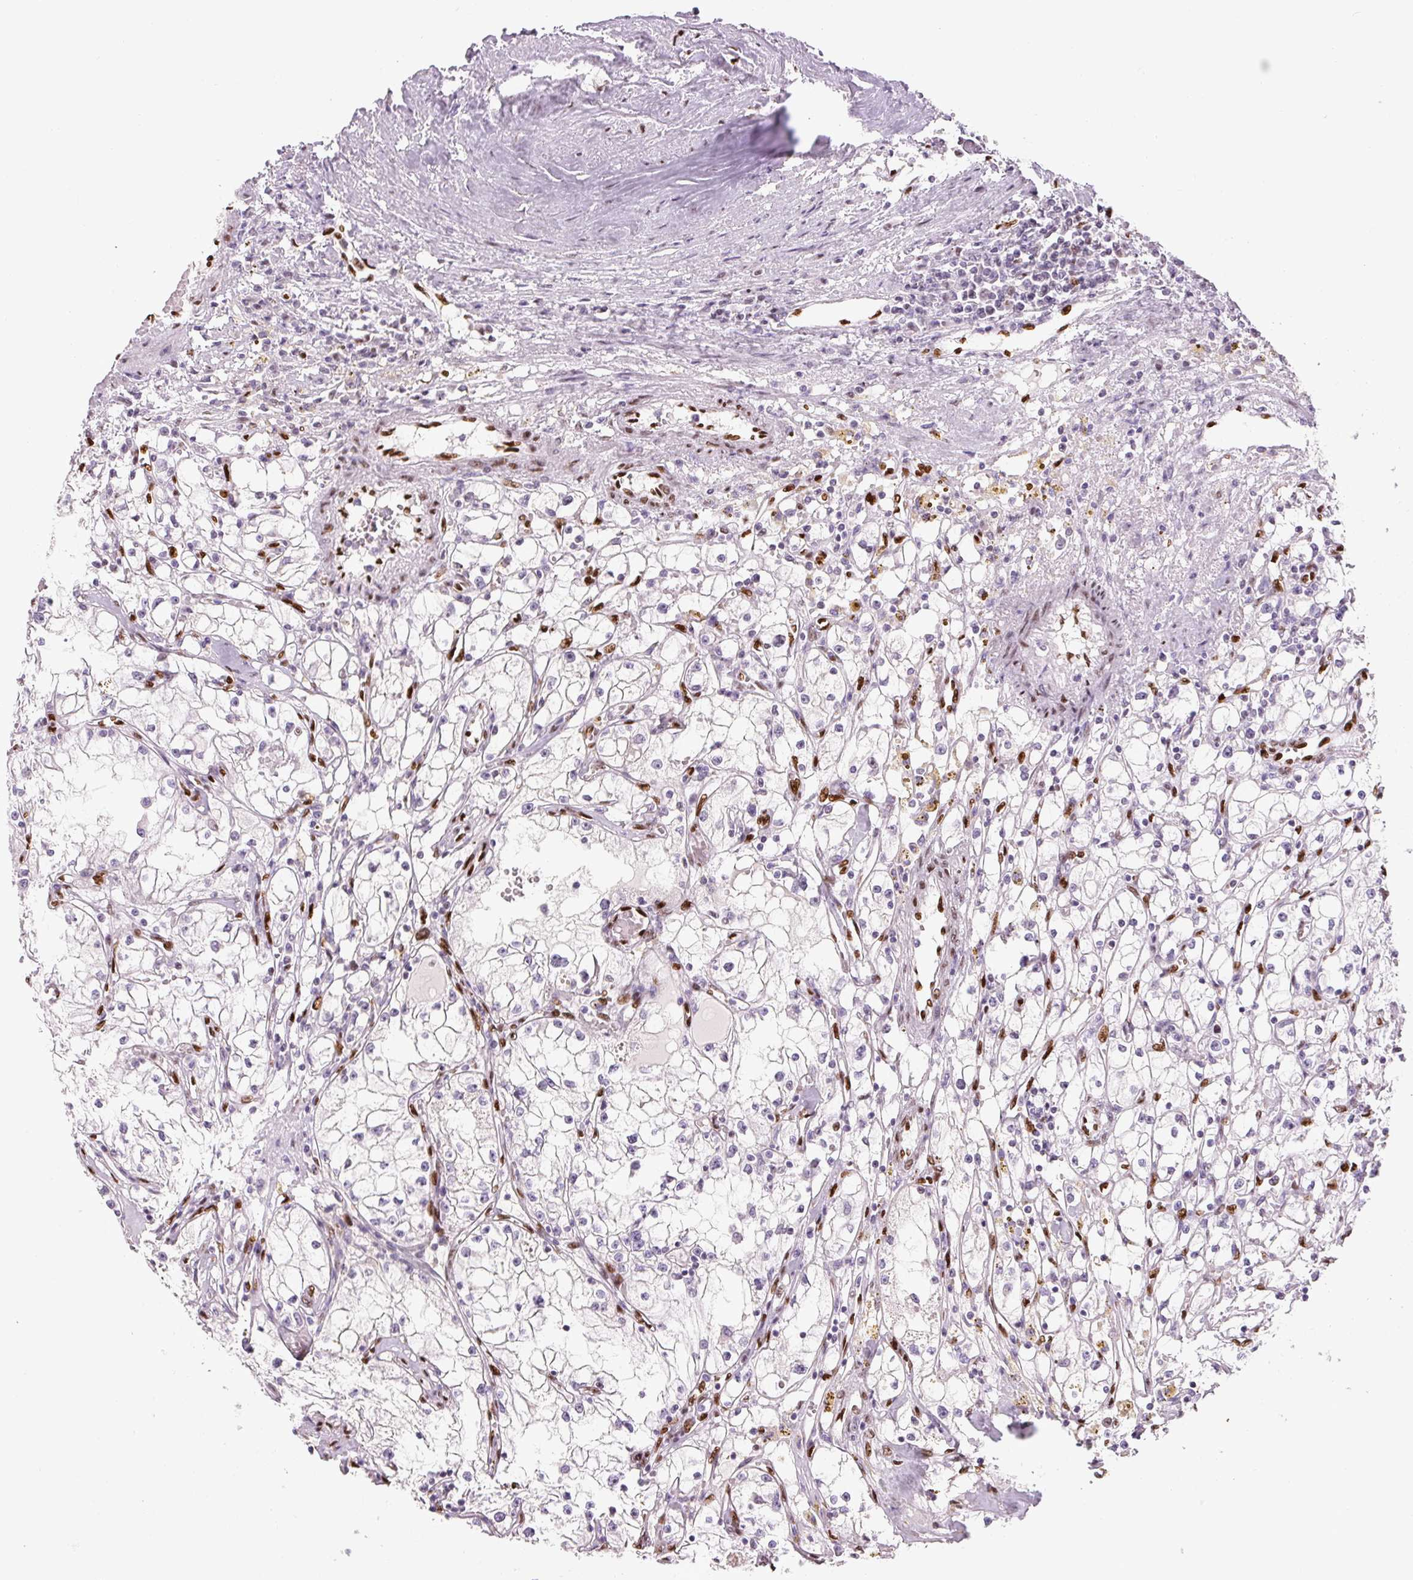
{"staining": {"intensity": "negative", "quantity": "none", "location": "none"}, "tissue": "renal cancer", "cell_type": "Tumor cells", "image_type": "cancer", "snomed": [{"axis": "morphology", "description": "Adenocarcinoma, NOS"}, {"axis": "topography", "description": "Kidney"}], "caption": "An image of human renal cancer is negative for staining in tumor cells. (DAB (3,3'-diaminobenzidine) IHC visualized using brightfield microscopy, high magnification).", "gene": "ZEB1", "patient": {"sex": "male", "age": 56}}